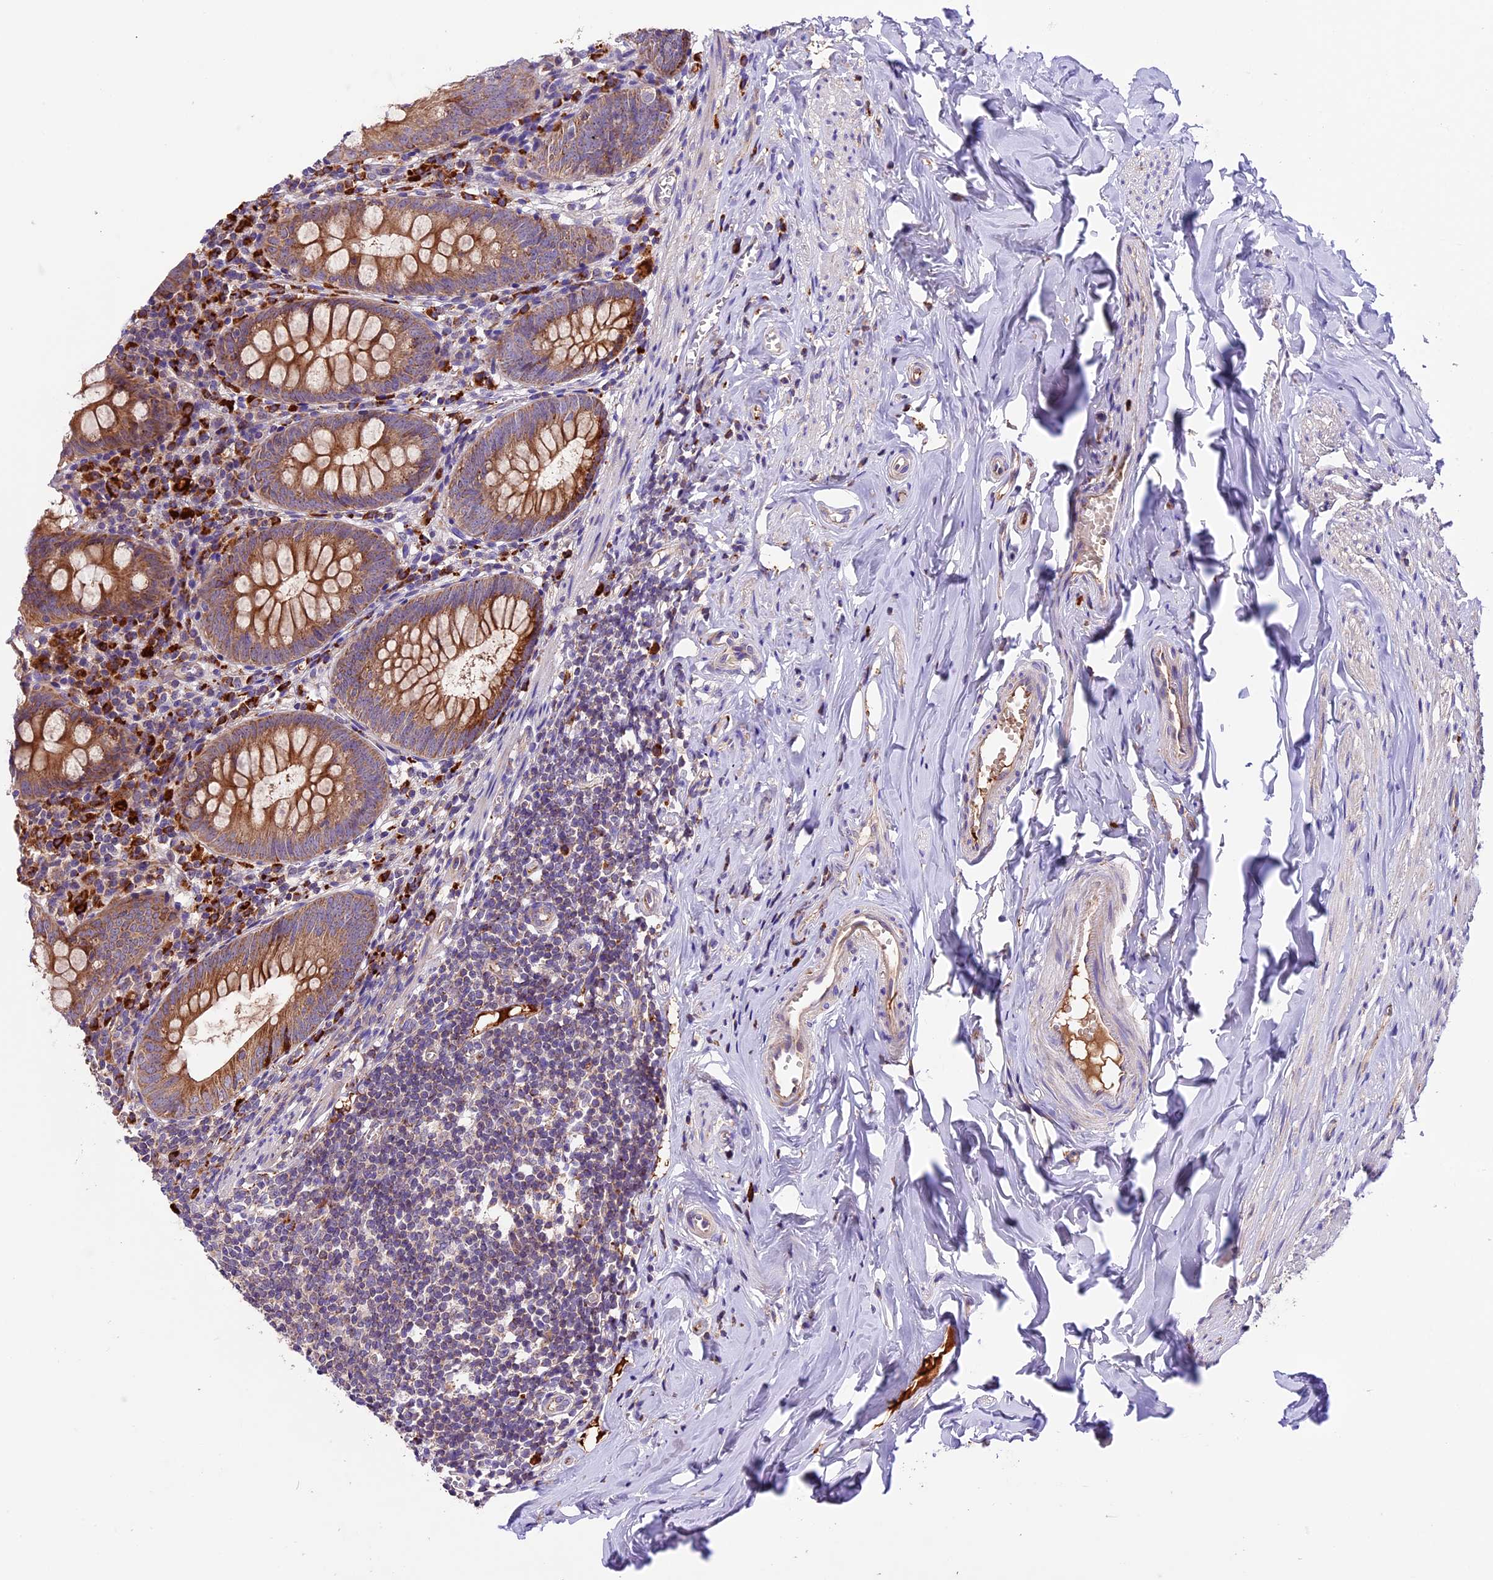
{"staining": {"intensity": "moderate", "quantity": ">75%", "location": "cytoplasmic/membranous"}, "tissue": "appendix", "cell_type": "Glandular cells", "image_type": "normal", "snomed": [{"axis": "morphology", "description": "Normal tissue, NOS"}, {"axis": "topography", "description": "Appendix"}], "caption": "There is medium levels of moderate cytoplasmic/membranous positivity in glandular cells of normal appendix, as demonstrated by immunohistochemical staining (brown color).", "gene": "METTL22", "patient": {"sex": "female", "age": 51}}